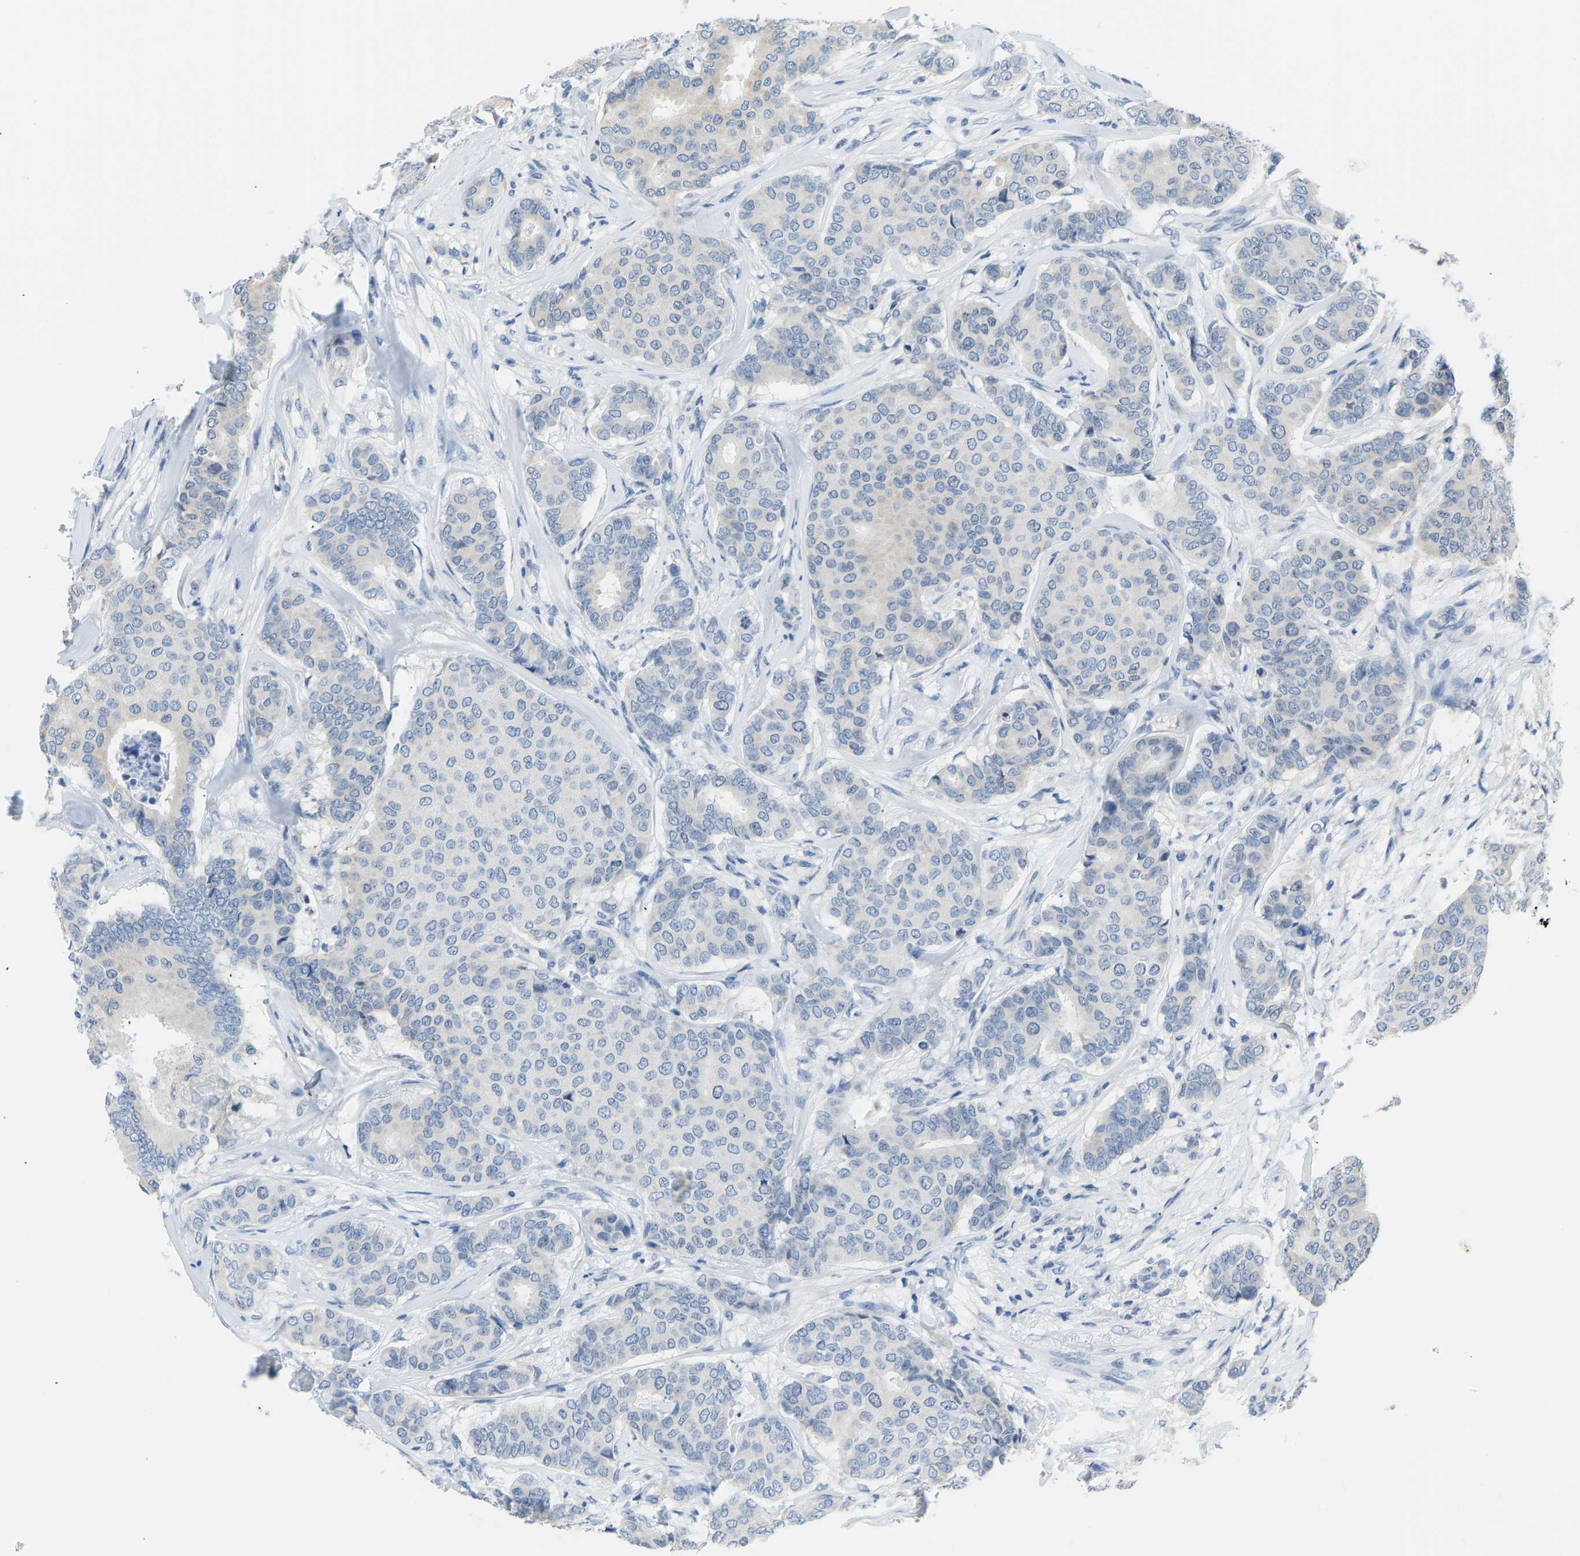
{"staining": {"intensity": "negative", "quantity": "none", "location": "none"}, "tissue": "breast cancer", "cell_type": "Tumor cells", "image_type": "cancer", "snomed": [{"axis": "morphology", "description": "Duct carcinoma"}, {"axis": "topography", "description": "Breast"}], "caption": "IHC of breast cancer demonstrates no staining in tumor cells.", "gene": "VRK1", "patient": {"sex": "female", "age": 75}}